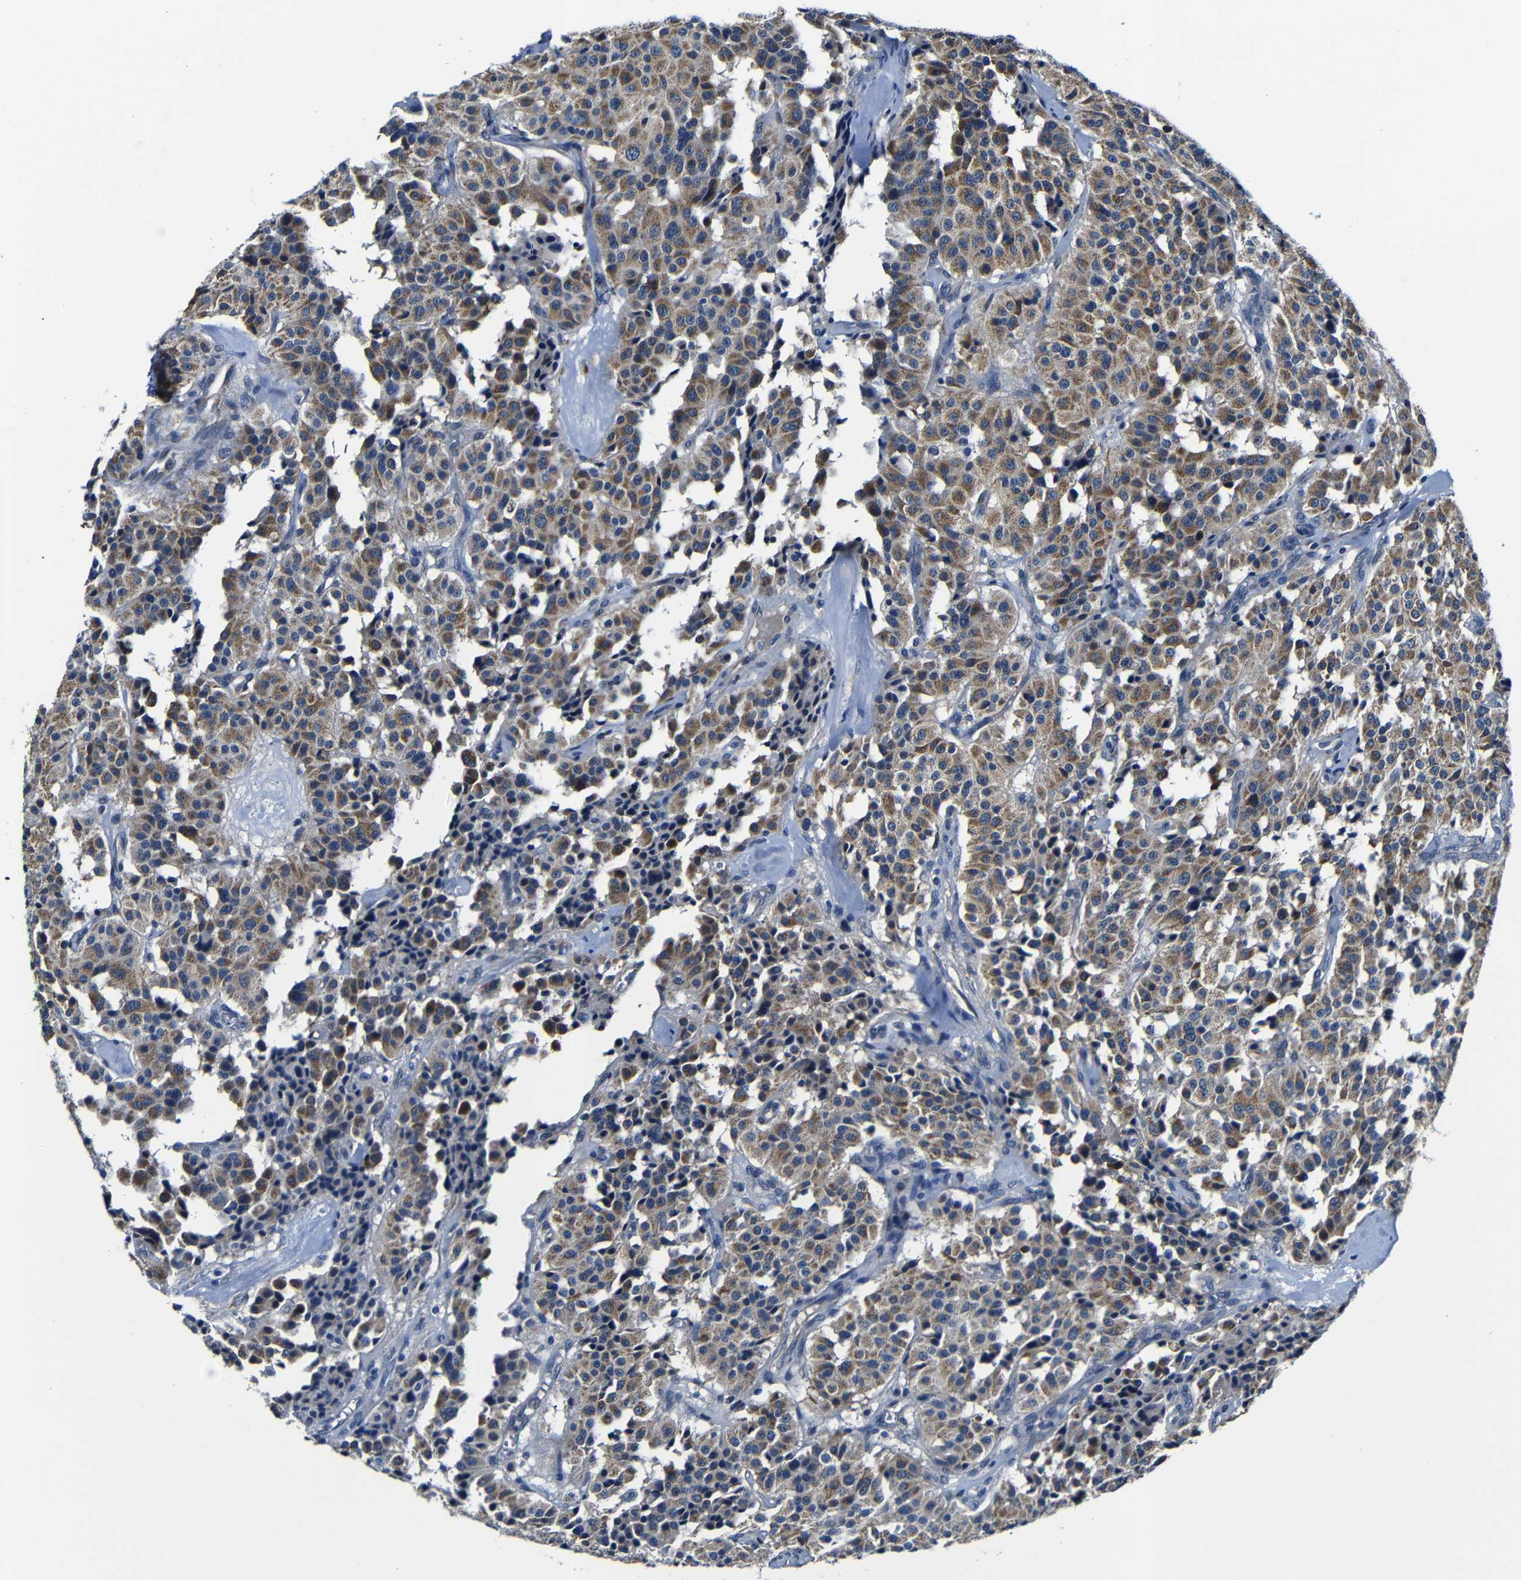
{"staining": {"intensity": "moderate", "quantity": ">75%", "location": "cytoplasmic/membranous"}, "tissue": "carcinoid", "cell_type": "Tumor cells", "image_type": "cancer", "snomed": [{"axis": "morphology", "description": "Carcinoid, malignant, NOS"}, {"axis": "topography", "description": "Lung"}], "caption": "Human malignant carcinoid stained with a brown dye reveals moderate cytoplasmic/membranous positive staining in about >75% of tumor cells.", "gene": "FKBP14", "patient": {"sex": "male", "age": 30}}